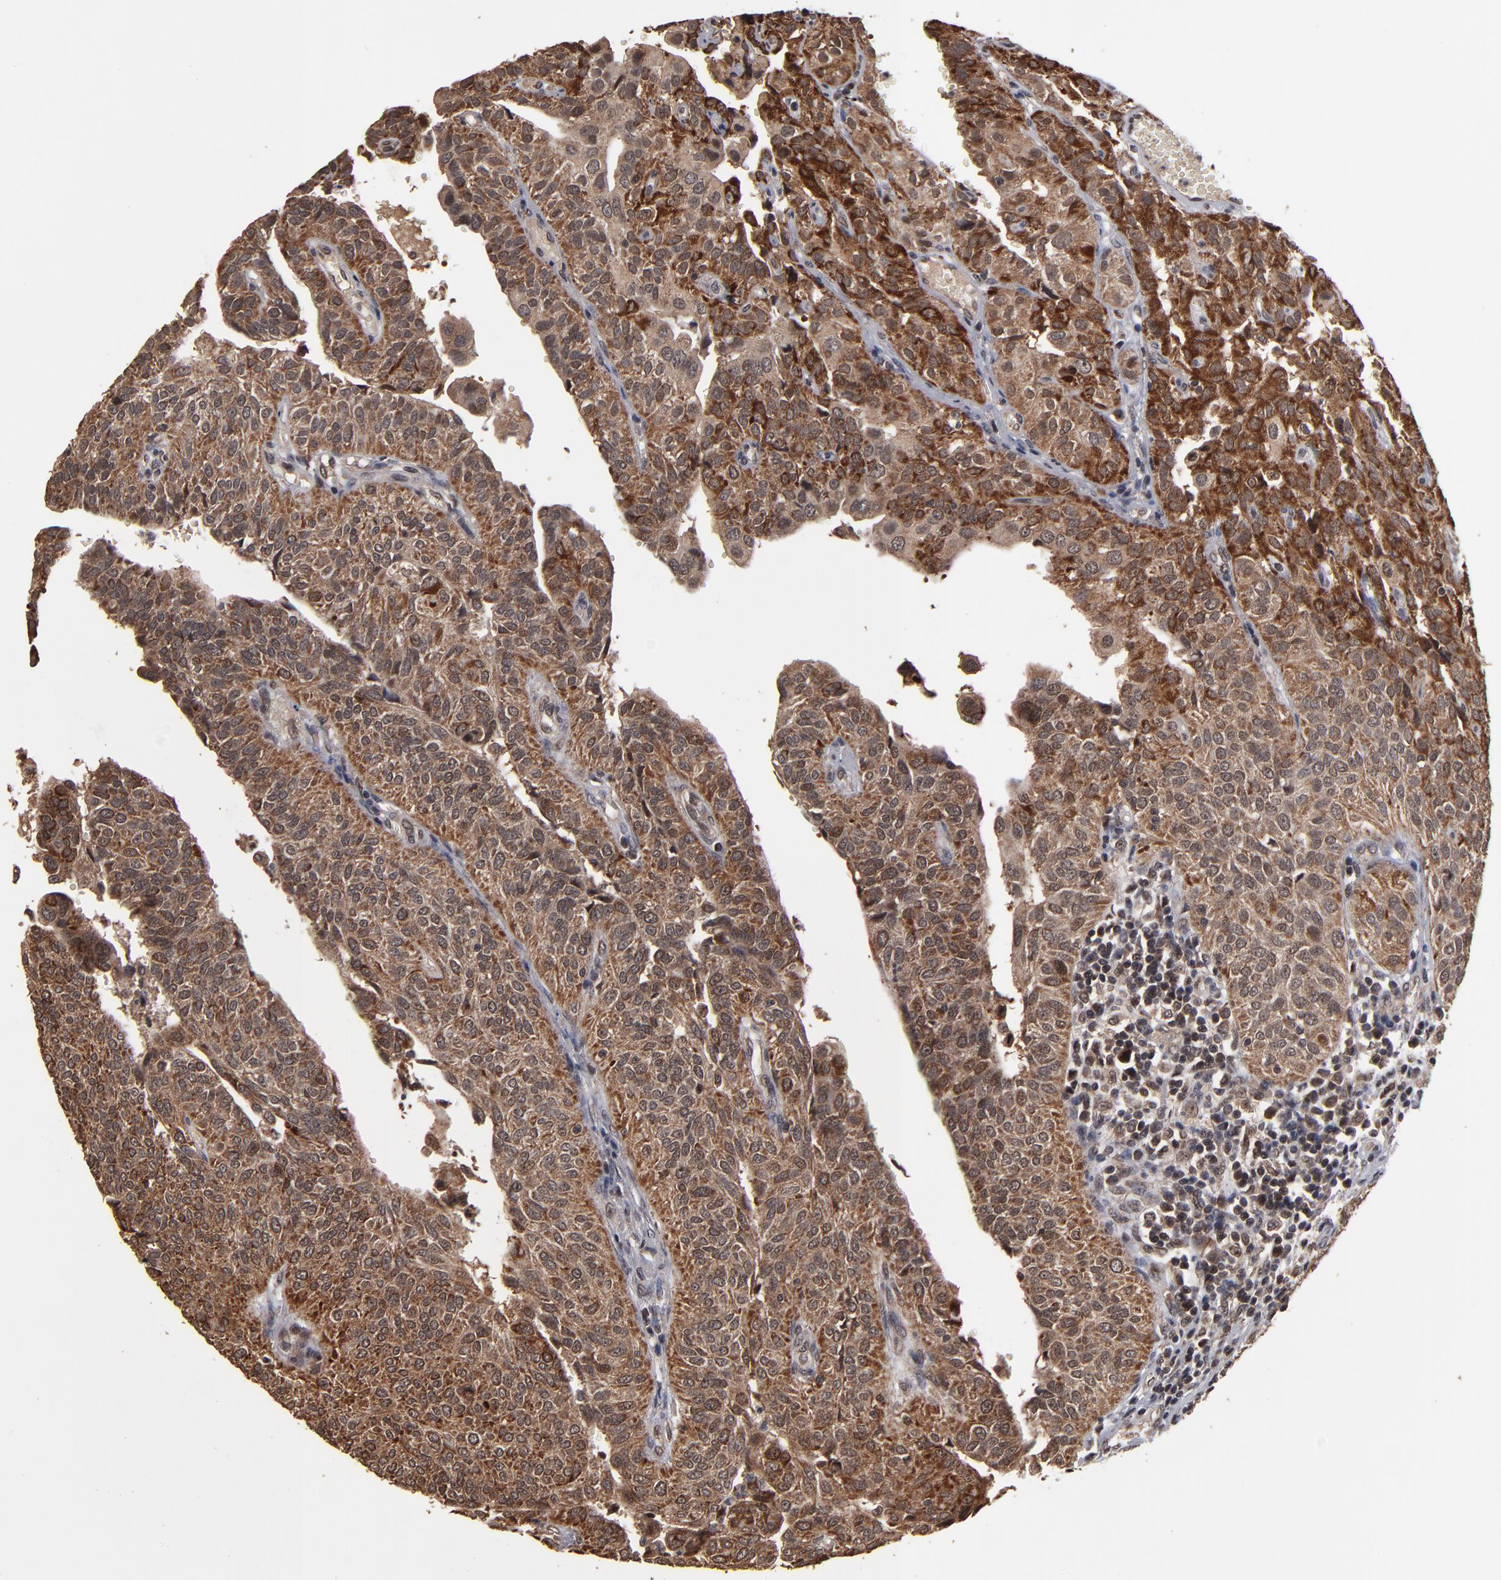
{"staining": {"intensity": "strong", "quantity": ">75%", "location": "cytoplasmic/membranous,nuclear"}, "tissue": "urothelial cancer", "cell_type": "Tumor cells", "image_type": "cancer", "snomed": [{"axis": "morphology", "description": "Urothelial carcinoma, High grade"}, {"axis": "topography", "description": "Urinary bladder"}], "caption": "A brown stain labels strong cytoplasmic/membranous and nuclear positivity of a protein in human urothelial cancer tumor cells.", "gene": "NXF2B", "patient": {"sex": "male", "age": 56}}